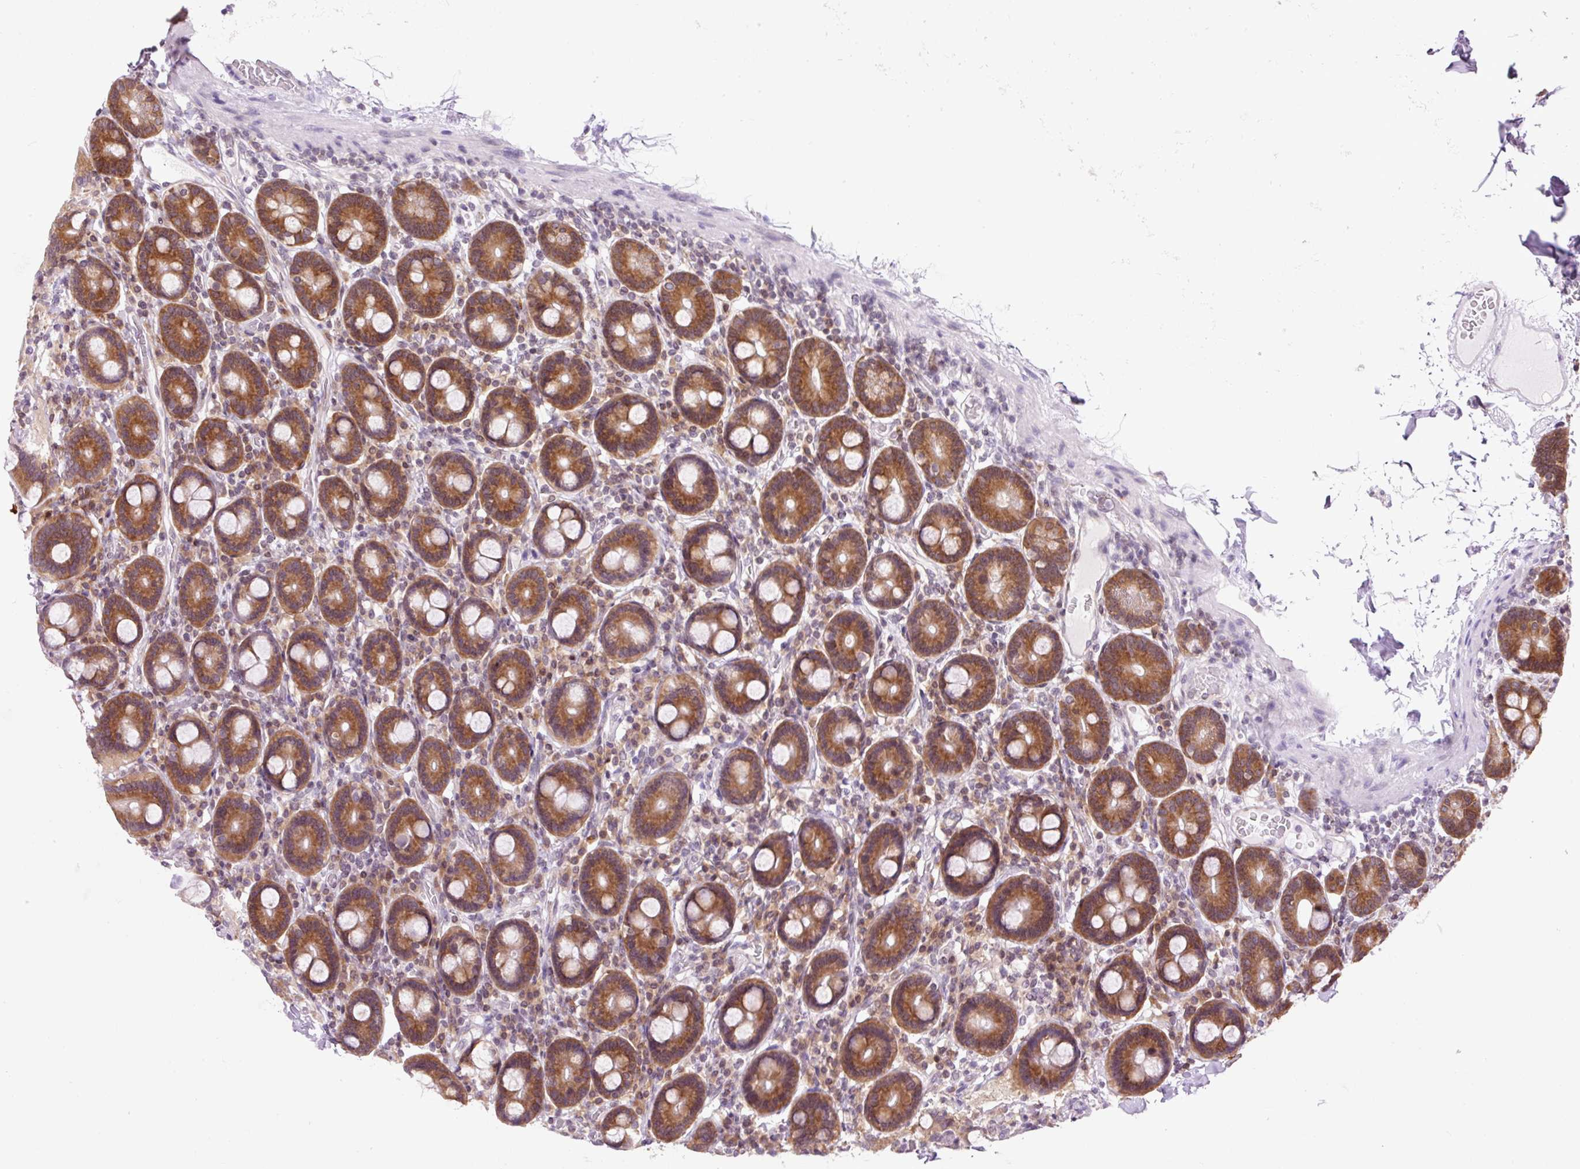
{"staining": {"intensity": "strong", "quantity": ">75%", "location": "cytoplasmic/membranous"}, "tissue": "duodenum", "cell_type": "Glandular cells", "image_type": "normal", "snomed": [{"axis": "morphology", "description": "Normal tissue, NOS"}, {"axis": "topography", "description": "Duodenum"}], "caption": "Immunohistochemistry (IHC) photomicrograph of normal duodenum: duodenum stained using immunohistochemistry demonstrates high levels of strong protein expression localized specifically in the cytoplasmic/membranous of glandular cells, appearing as a cytoplasmic/membranous brown color.", "gene": "RPL41", "patient": {"sex": "male", "age": 55}}